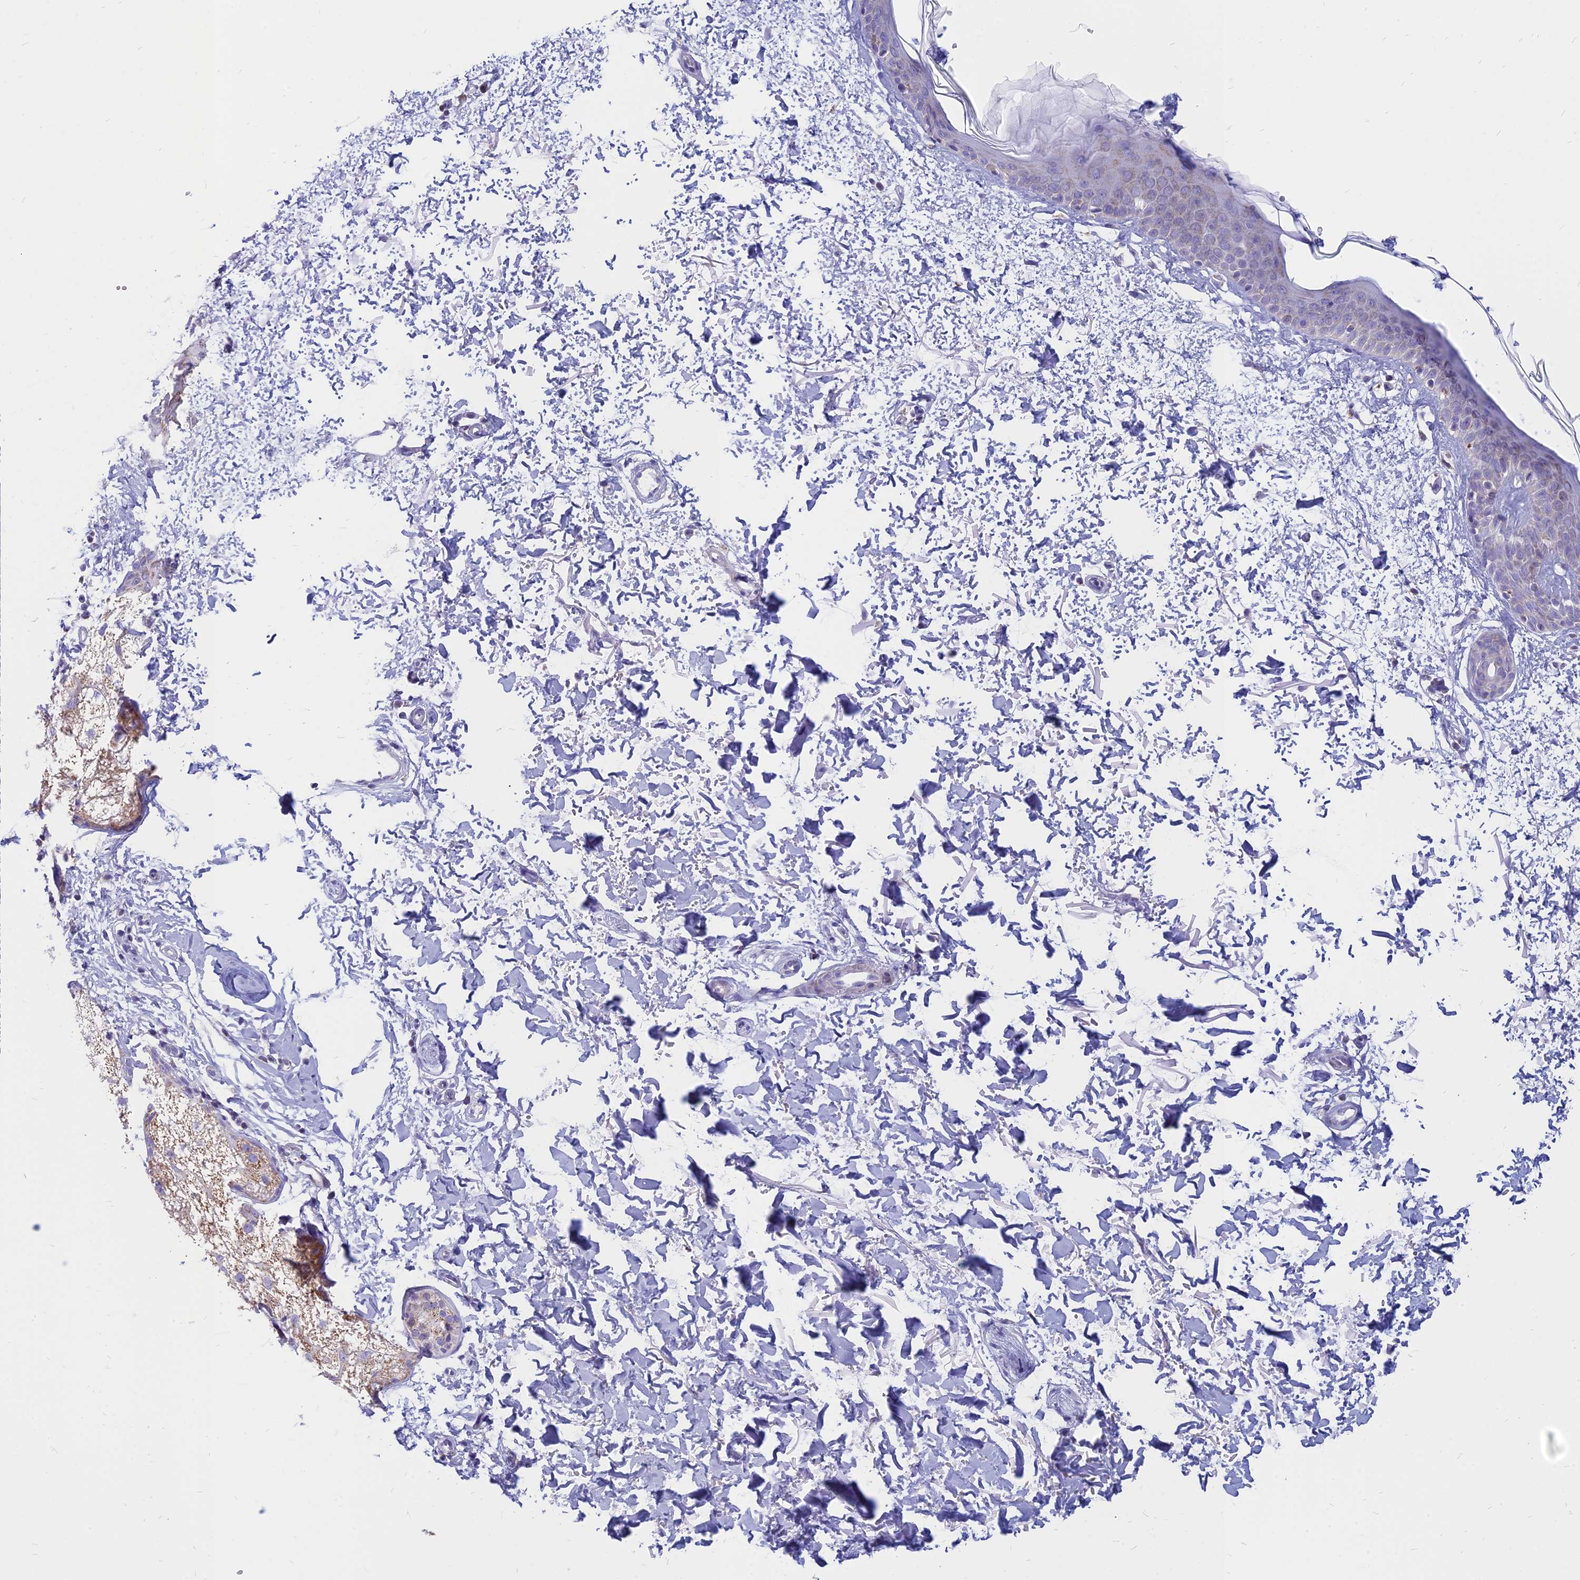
{"staining": {"intensity": "negative", "quantity": "none", "location": "none"}, "tissue": "skin", "cell_type": "Fibroblasts", "image_type": "normal", "snomed": [{"axis": "morphology", "description": "Normal tissue, NOS"}, {"axis": "topography", "description": "Skin"}], "caption": "This is an IHC micrograph of unremarkable human skin. There is no positivity in fibroblasts.", "gene": "PACC1", "patient": {"sex": "male", "age": 66}}